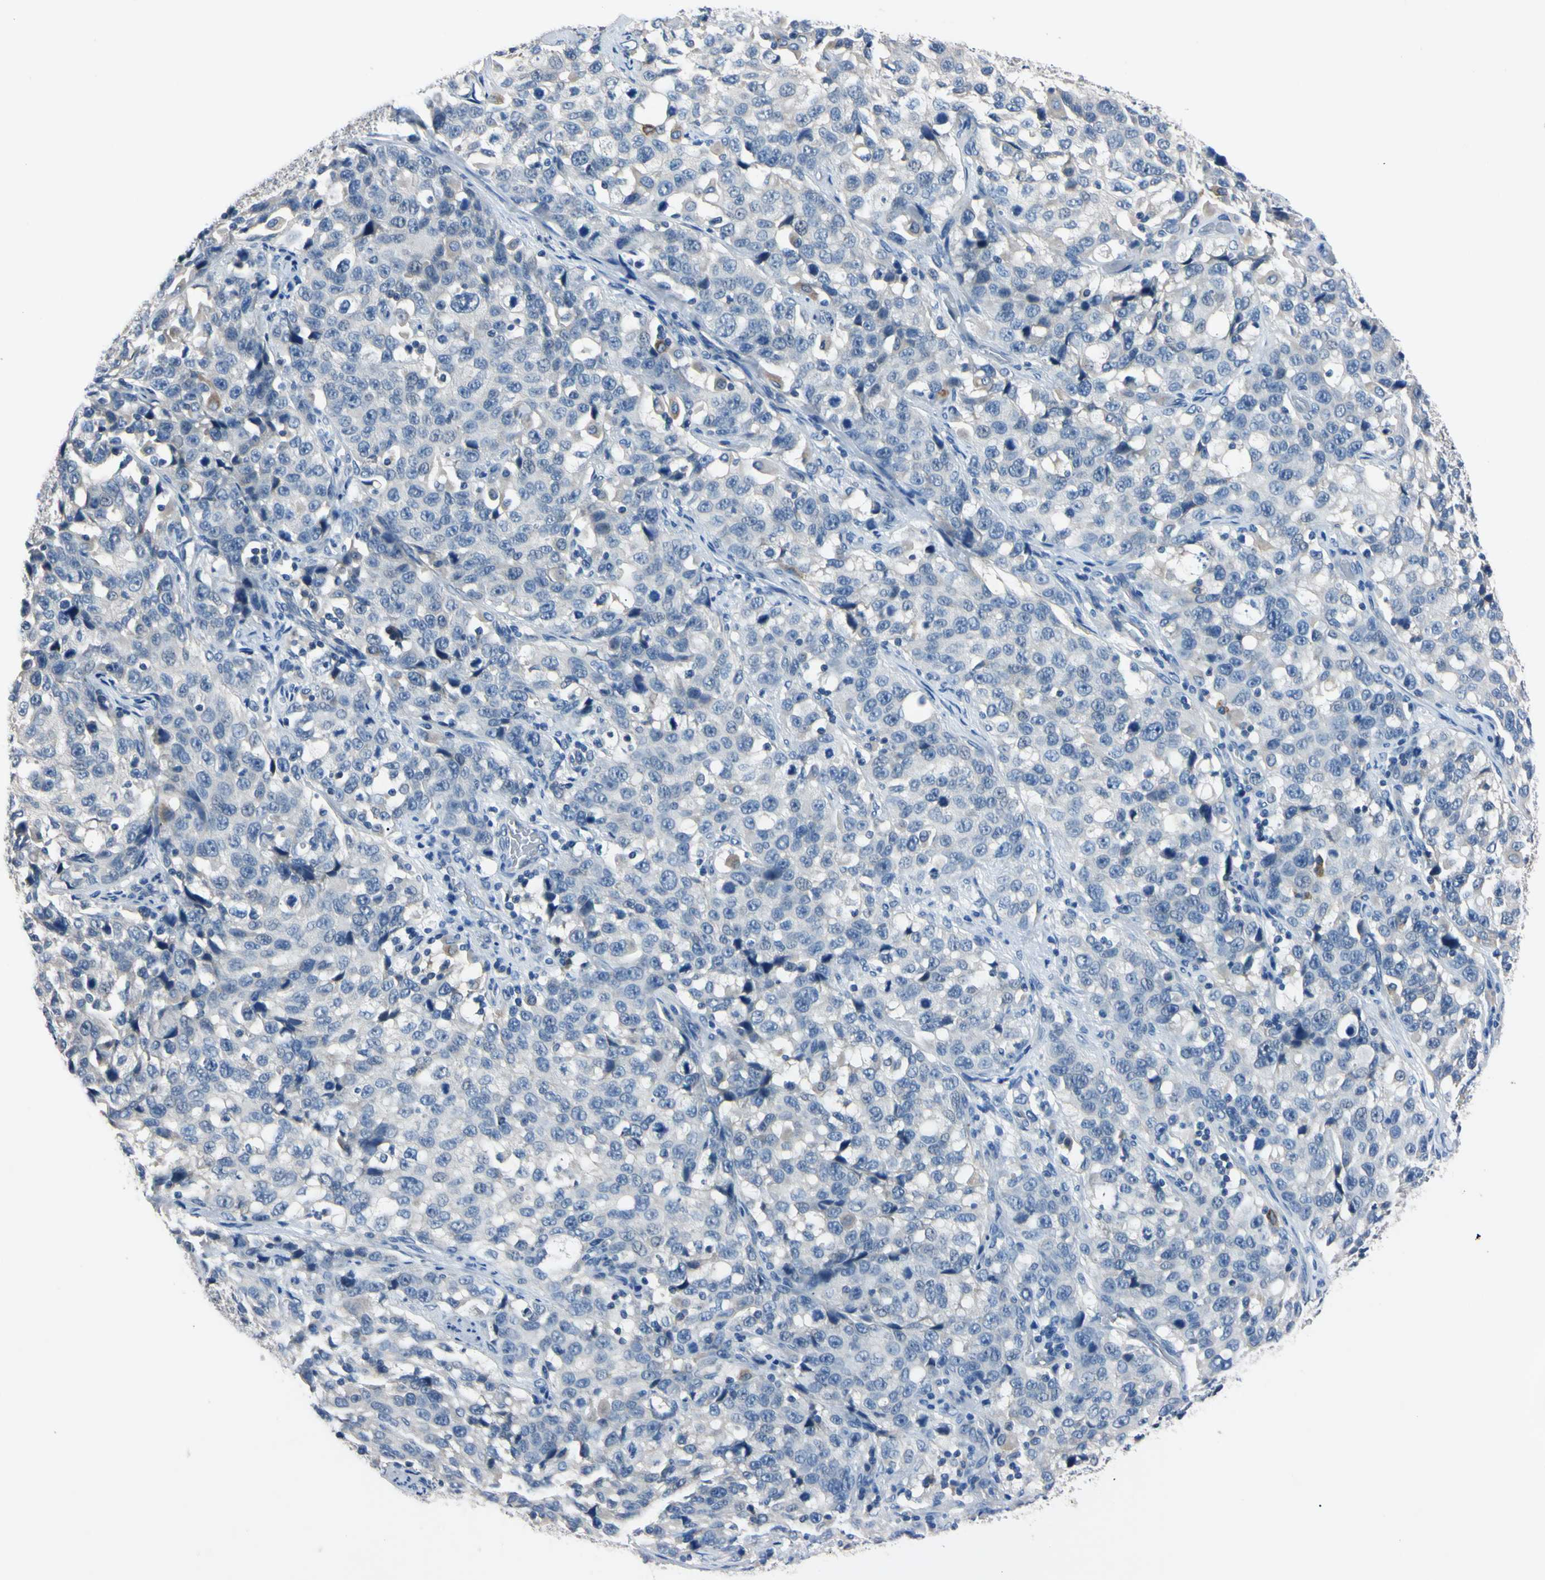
{"staining": {"intensity": "negative", "quantity": "none", "location": "none"}, "tissue": "stomach cancer", "cell_type": "Tumor cells", "image_type": "cancer", "snomed": [{"axis": "morphology", "description": "Normal tissue, NOS"}, {"axis": "morphology", "description": "Adenocarcinoma, NOS"}, {"axis": "topography", "description": "Stomach"}], "caption": "Immunohistochemistry micrograph of human stomach adenocarcinoma stained for a protein (brown), which displays no staining in tumor cells.", "gene": "PNKD", "patient": {"sex": "male", "age": 48}}